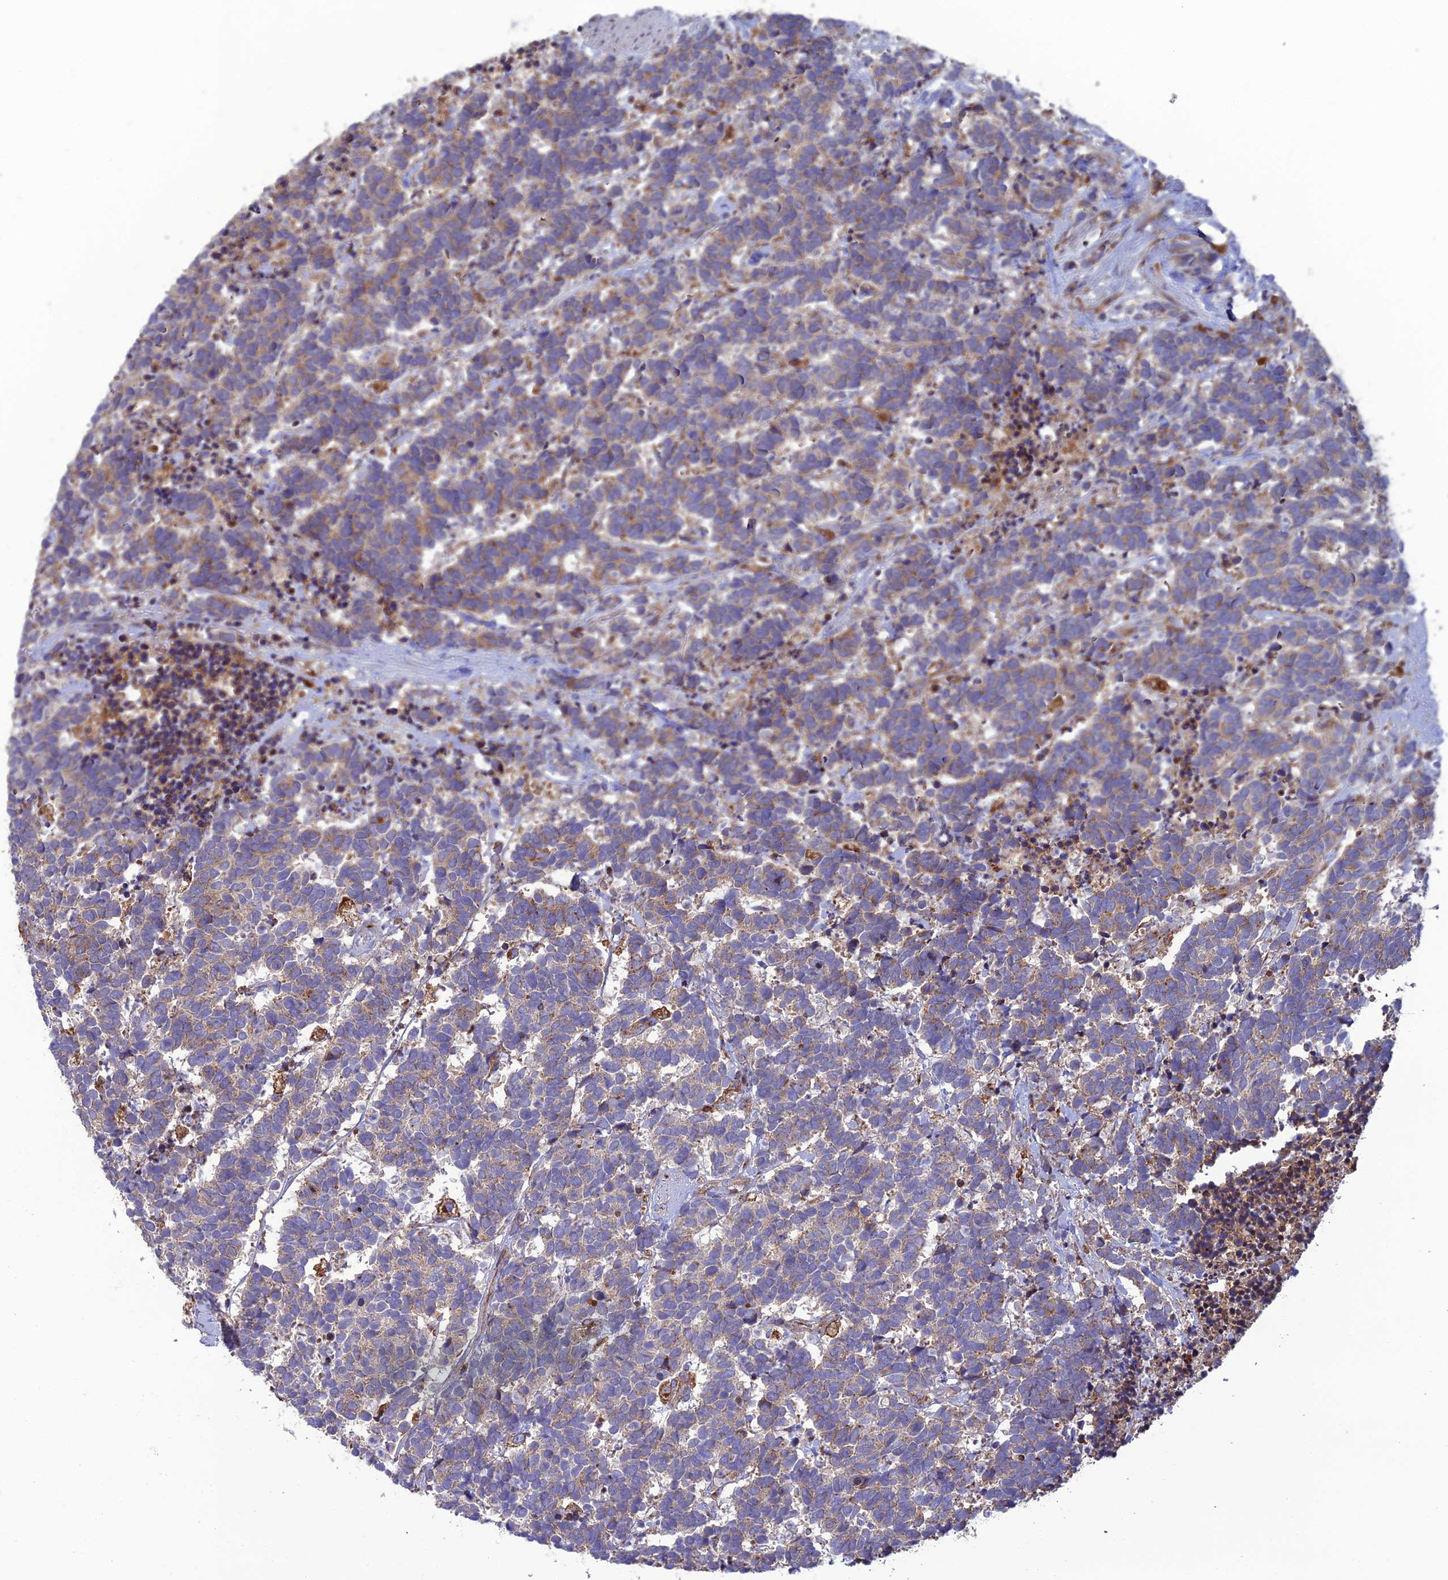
{"staining": {"intensity": "weak", "quantity": ">75%", "location": "cytoplasmic/membranous"}, "tissue": "carcinoid", "cell_type": "Tumor cells", "image_type": "cancer", "snomed": [{"axis": "morphology", "description": "Carcinoma, NOS"}, {"axis": "morphology", "description": "Carcinoid, malignant, NOS"}, {"axis": "topography", "description": "Prostate"}], "caption": "Weak cytoplasmic/membranous staining is present in about >75% of tumor cells in carcinoma. Nuclei are stained in blue.", "gene": "LNPEP", "patient": {"sex": "male", "age": 57}}